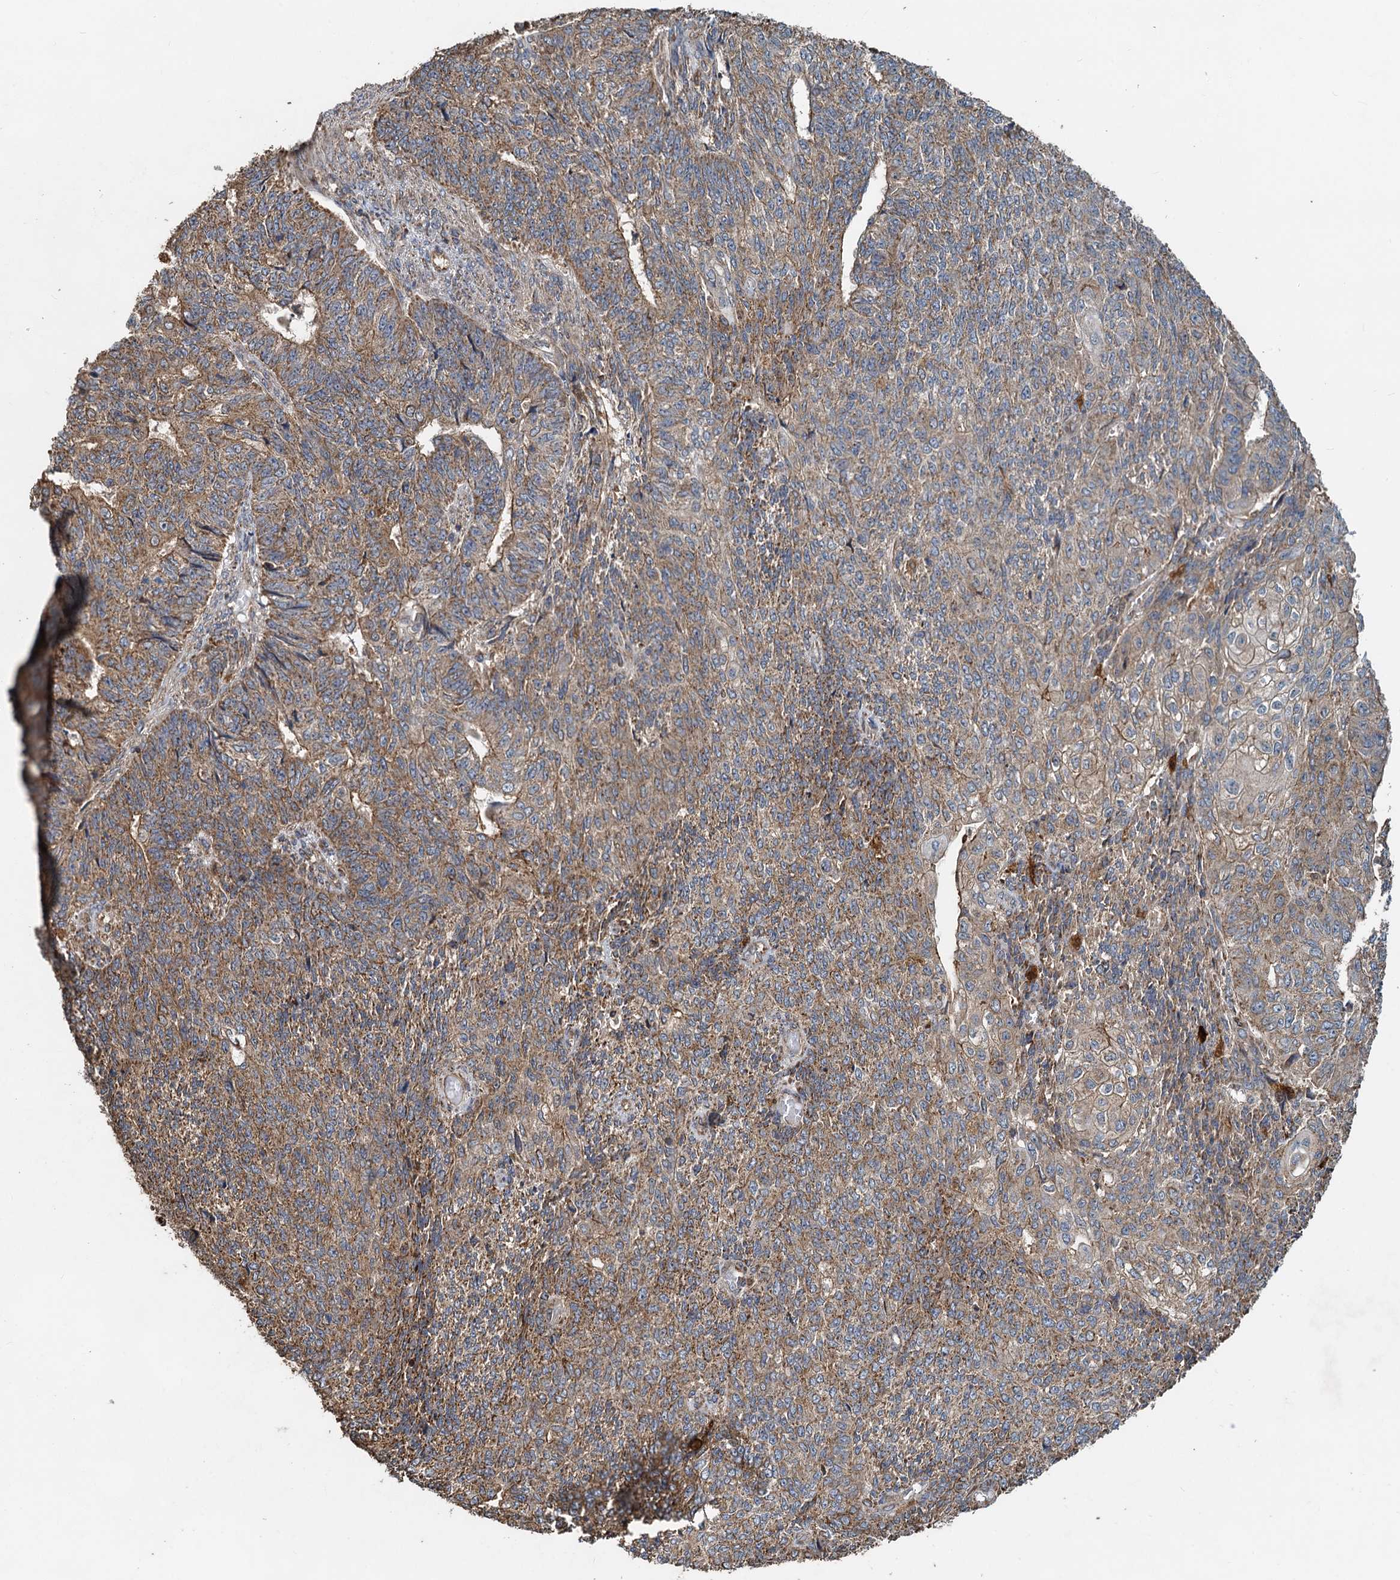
{"staining": {"intensity": "moderate", "quantity": ">75%", "location": "cytoplasmic/membranous"}, "tissue": "endometrial cancer", "cell_type": "Tumor cells", "image_type": "cancer", "snomed": [{"axis": "morphology", "description": "Adenocarcinoma, NOS"}, {"axis": "topography", "description": "Endometrium"}], "caption": "Human endometrial cancer stained with a brown dye displays moderate cytoplasmic/membranous positive staining in approximately >75% of tumor cells.", "gene": "SDS", "patient": {"sex": "female", "age": 32}}